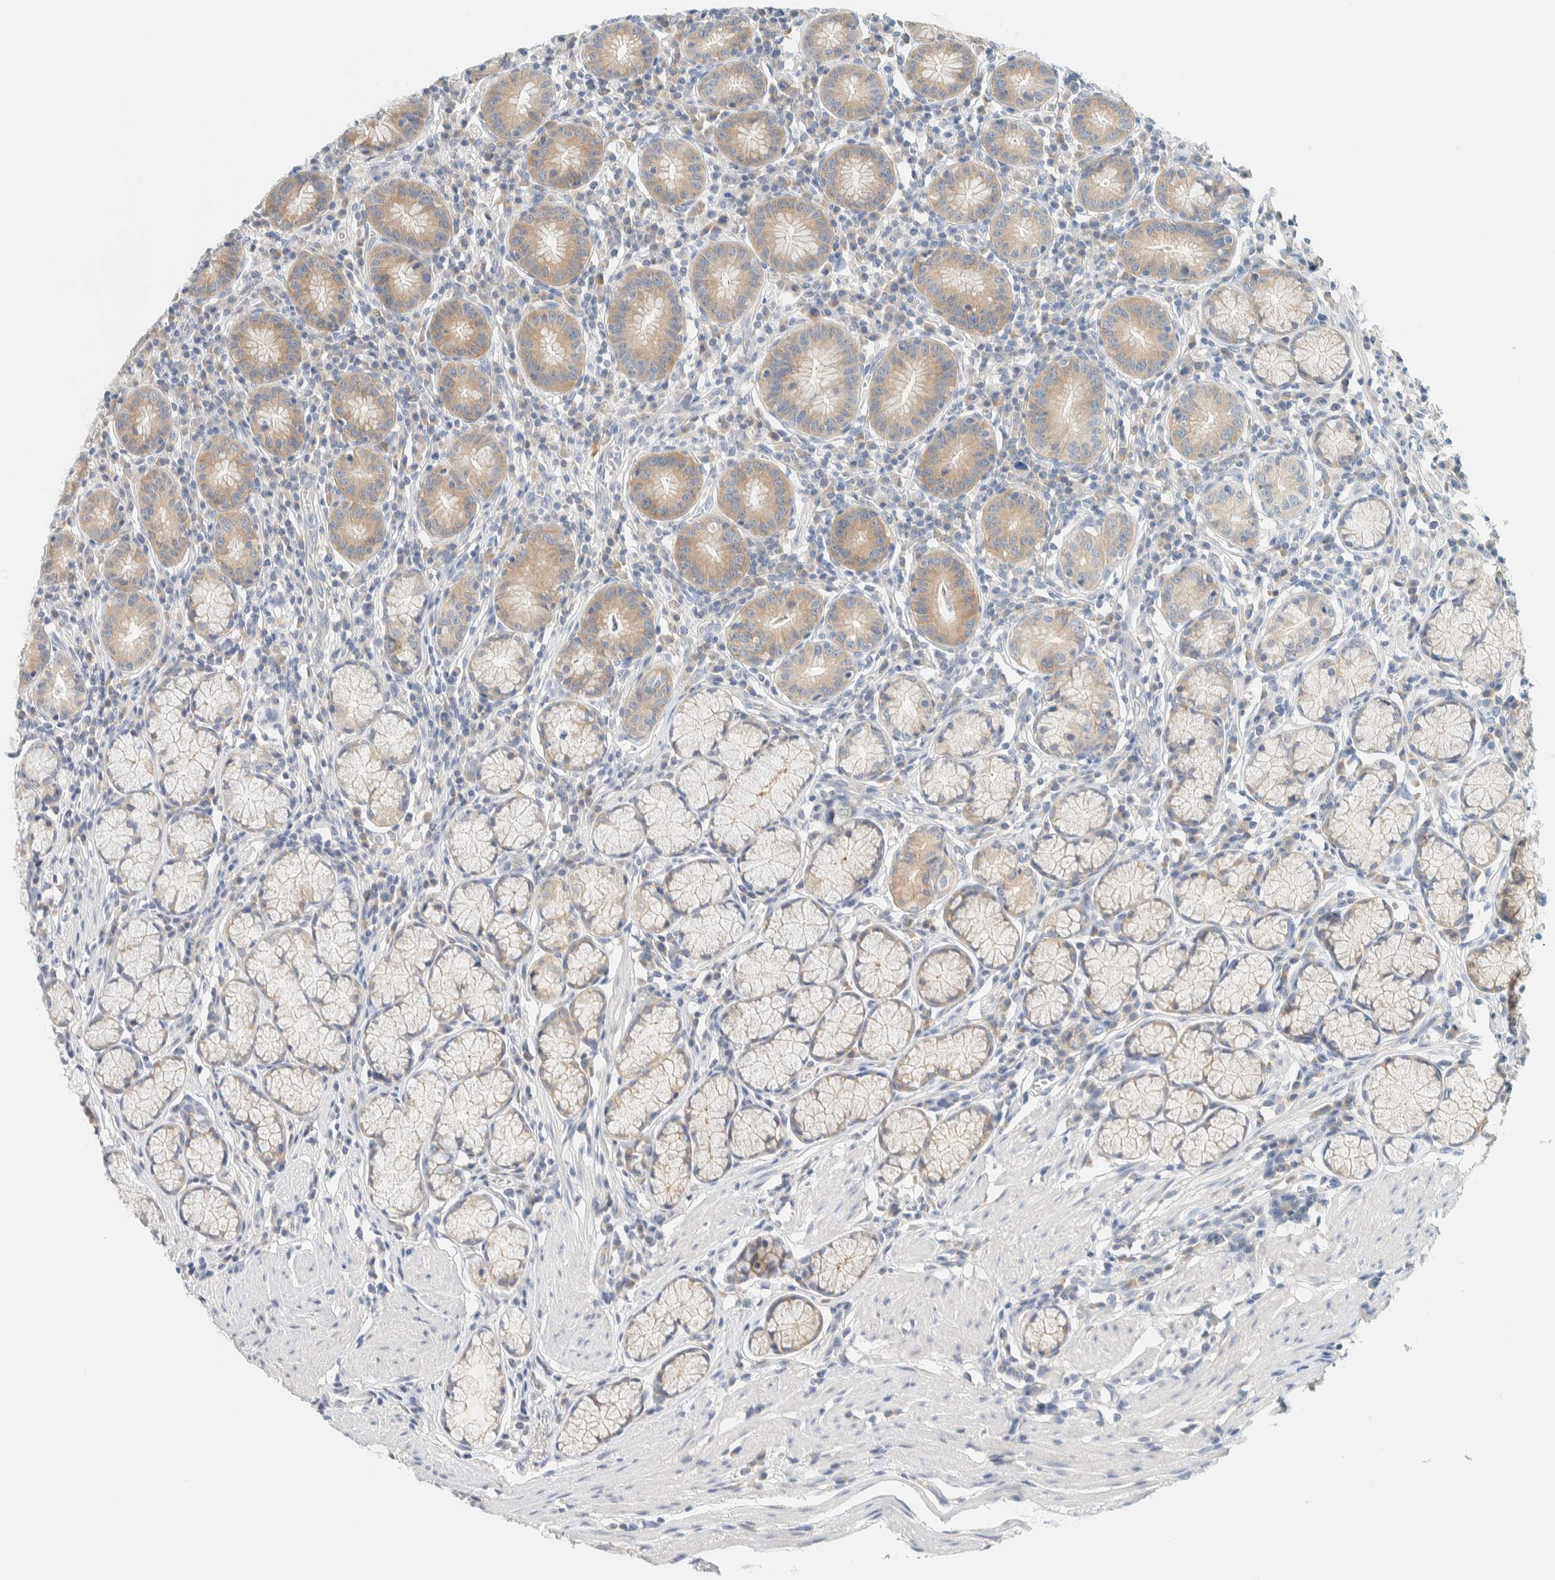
{"staining": {"intensity": "moderate", "quantity": "25%-75%", "location": "cytoplasmic/membranous"}, "tissue": "stomach", "cell_type": "Glandular cells", "image_type": "normal", "snomed": [{"axis": "morphology", "description": "Normal tissue, NOS"}, {"axis": "topography", "description": "Stomach"}], "caption": "Moderate cytoplasmic/membranous expression is appreciated in approximately 25%-75% of glandular cells in unremarkable stomach.", "gene": "AARSD1", "patient": {"sex": "male", "age": 55}}